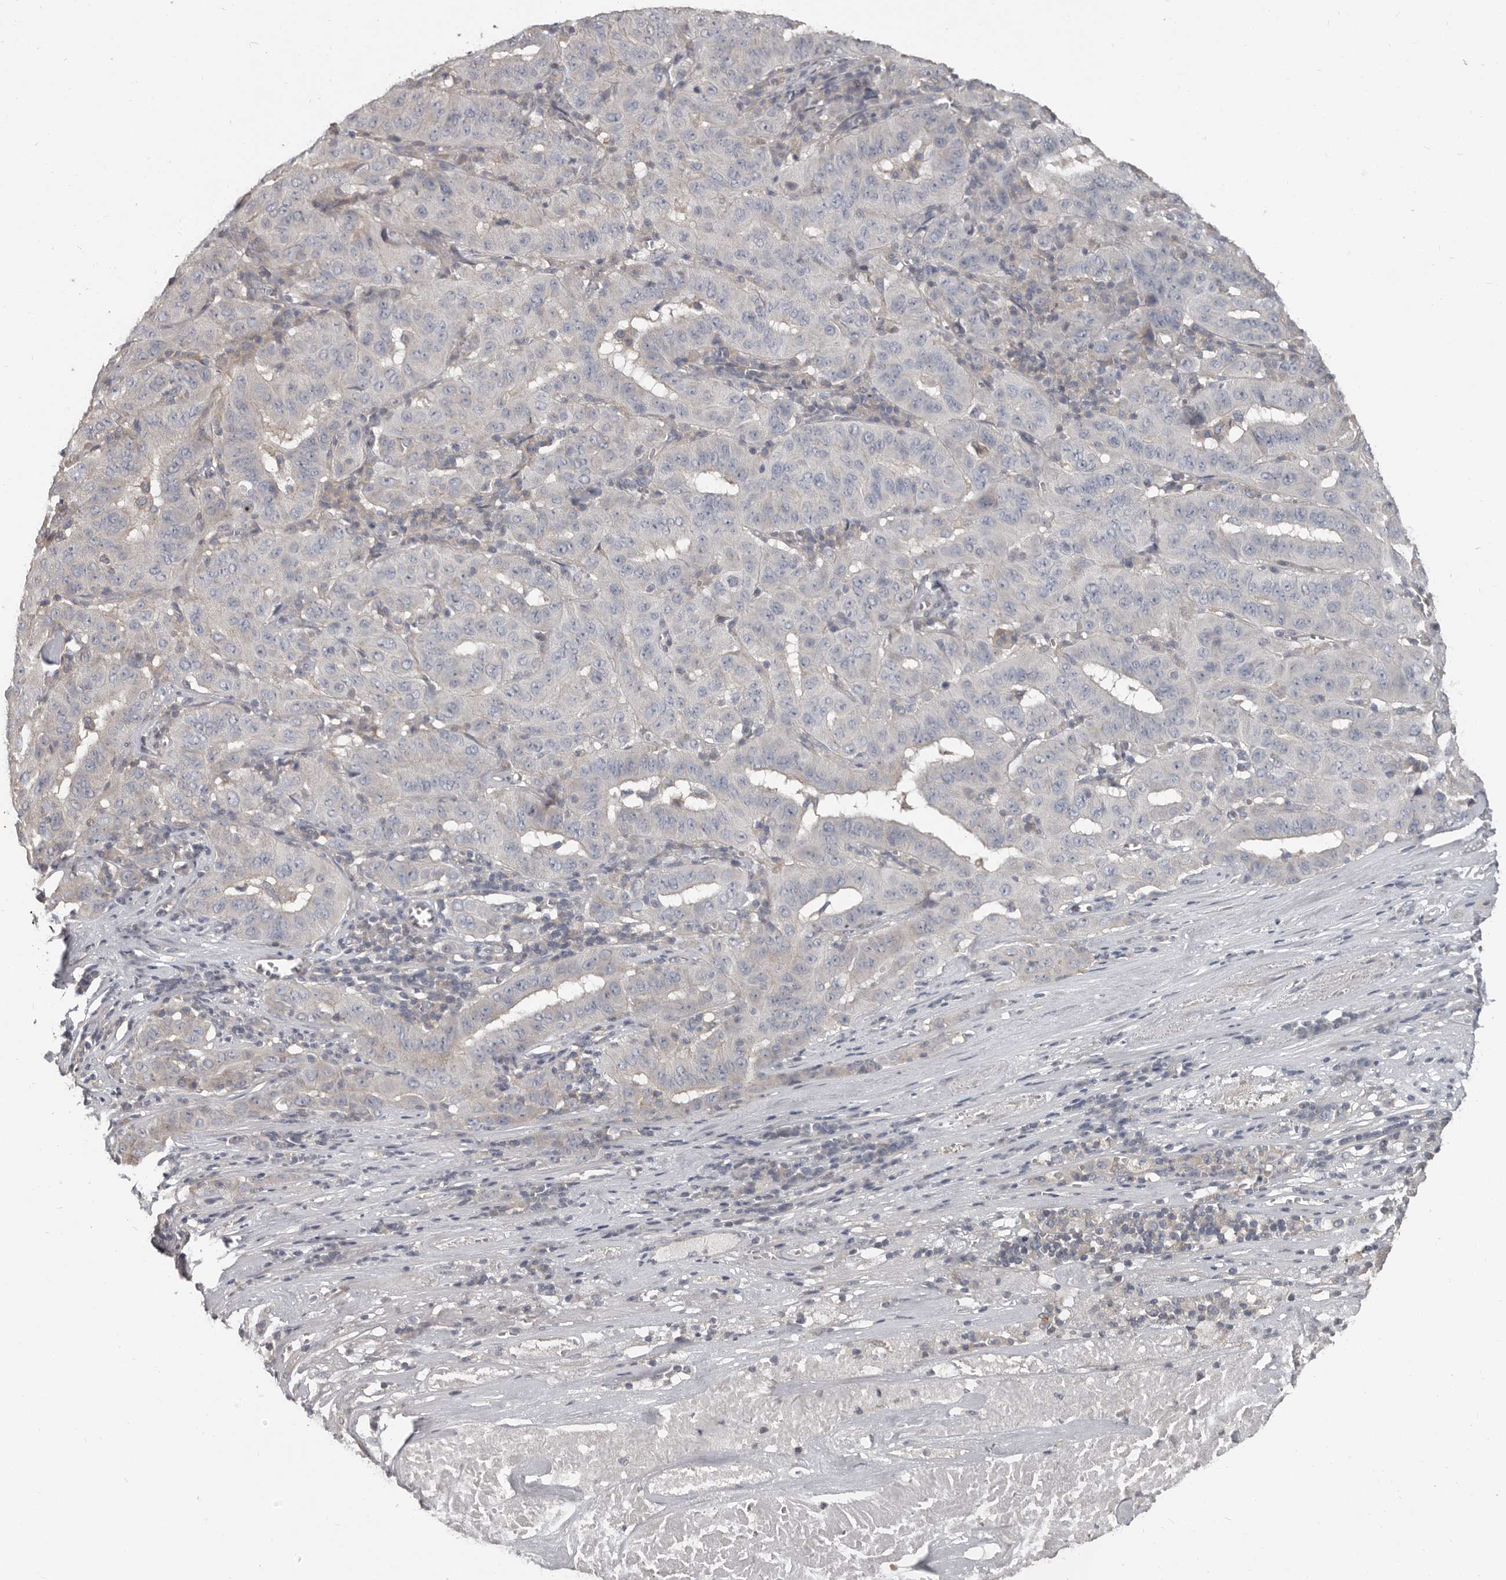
{"staining": {"intensity": "negative", "quantity": "none", "location": "none"}, "tissue": "pancreatic cancer", "cell_type": "Tumor cells", "image_type": "cancer", "snomed": [{"axis": "morphology", "description": "Adenocarcinoma, NOS"}, {"axis": "topography", "description": "Pancreas"}], "caption": "DAB immunohistochemical staining of adenocarcinoma (pancreatic) shows no significant staining in tumor cells. The staining is performed using DAB (3,3'-diaminobenzidine) brown chromogen with nuclei counter-stained in using hematoxylin.", "gene": "CA6", "patient": {"sex": "male", "age": 63}}